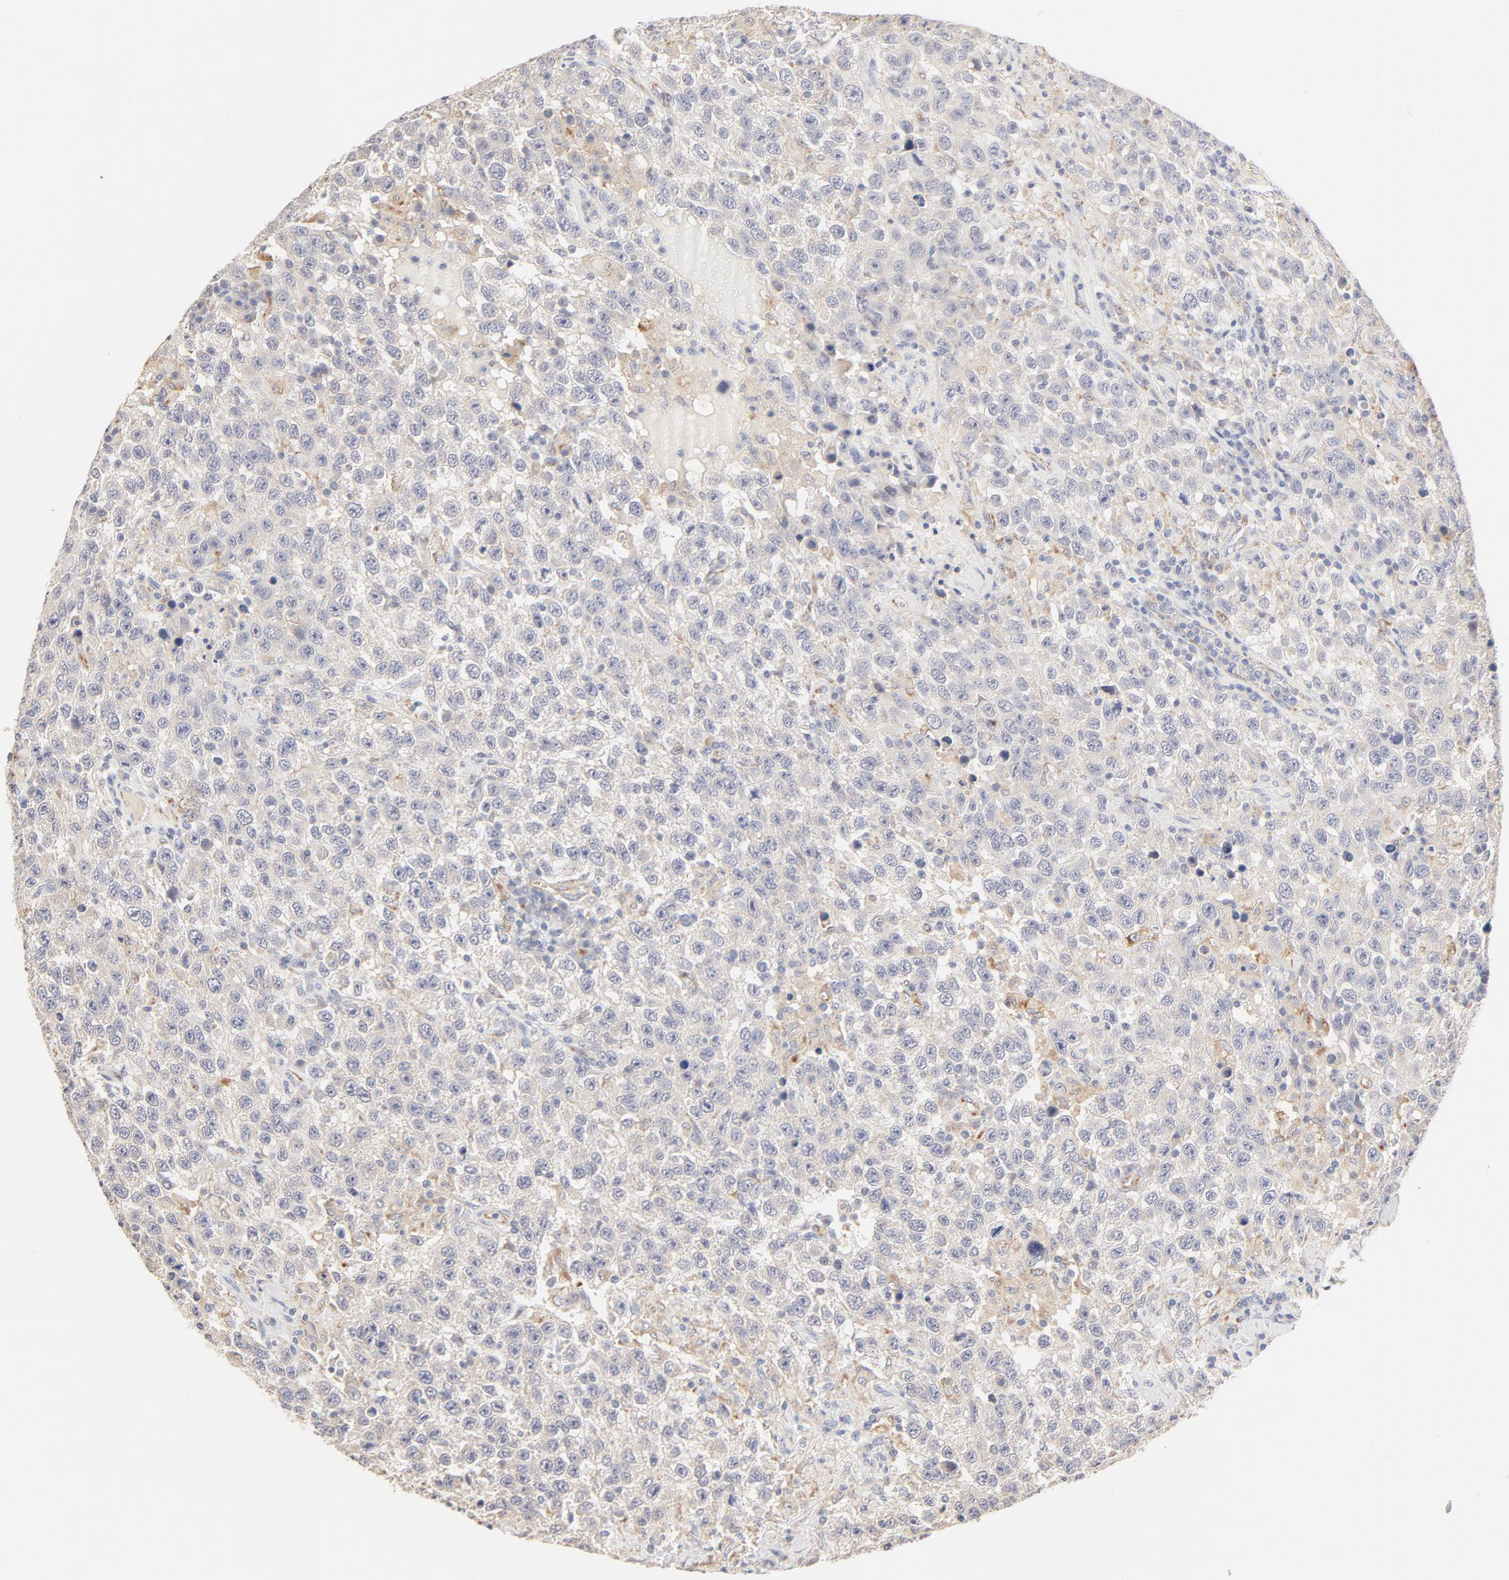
{"staining": {"intensity": "negative", "quantity": "none", "location": "none"}, "tissue": "testis cancer", "cell_type": "Tumor cells", "image_type": "cancer", "snomed": [{"axis": "morphology", "description": "Seminoma, NOS"}, {"axis": "topography", "description": "Testis"}], "caption": "High magnification brightfield microscopy of testis cancer (seminoma) stained with DAB (3,3'-diaminobenzidine) (brown) and counterstained with hematoxylin (blue): tumor cells show no significant expression. (DAB immunohistochemistry, high magnification).", "gene": "MTERF2", "patient": {"sex": "male", "age": 41}}